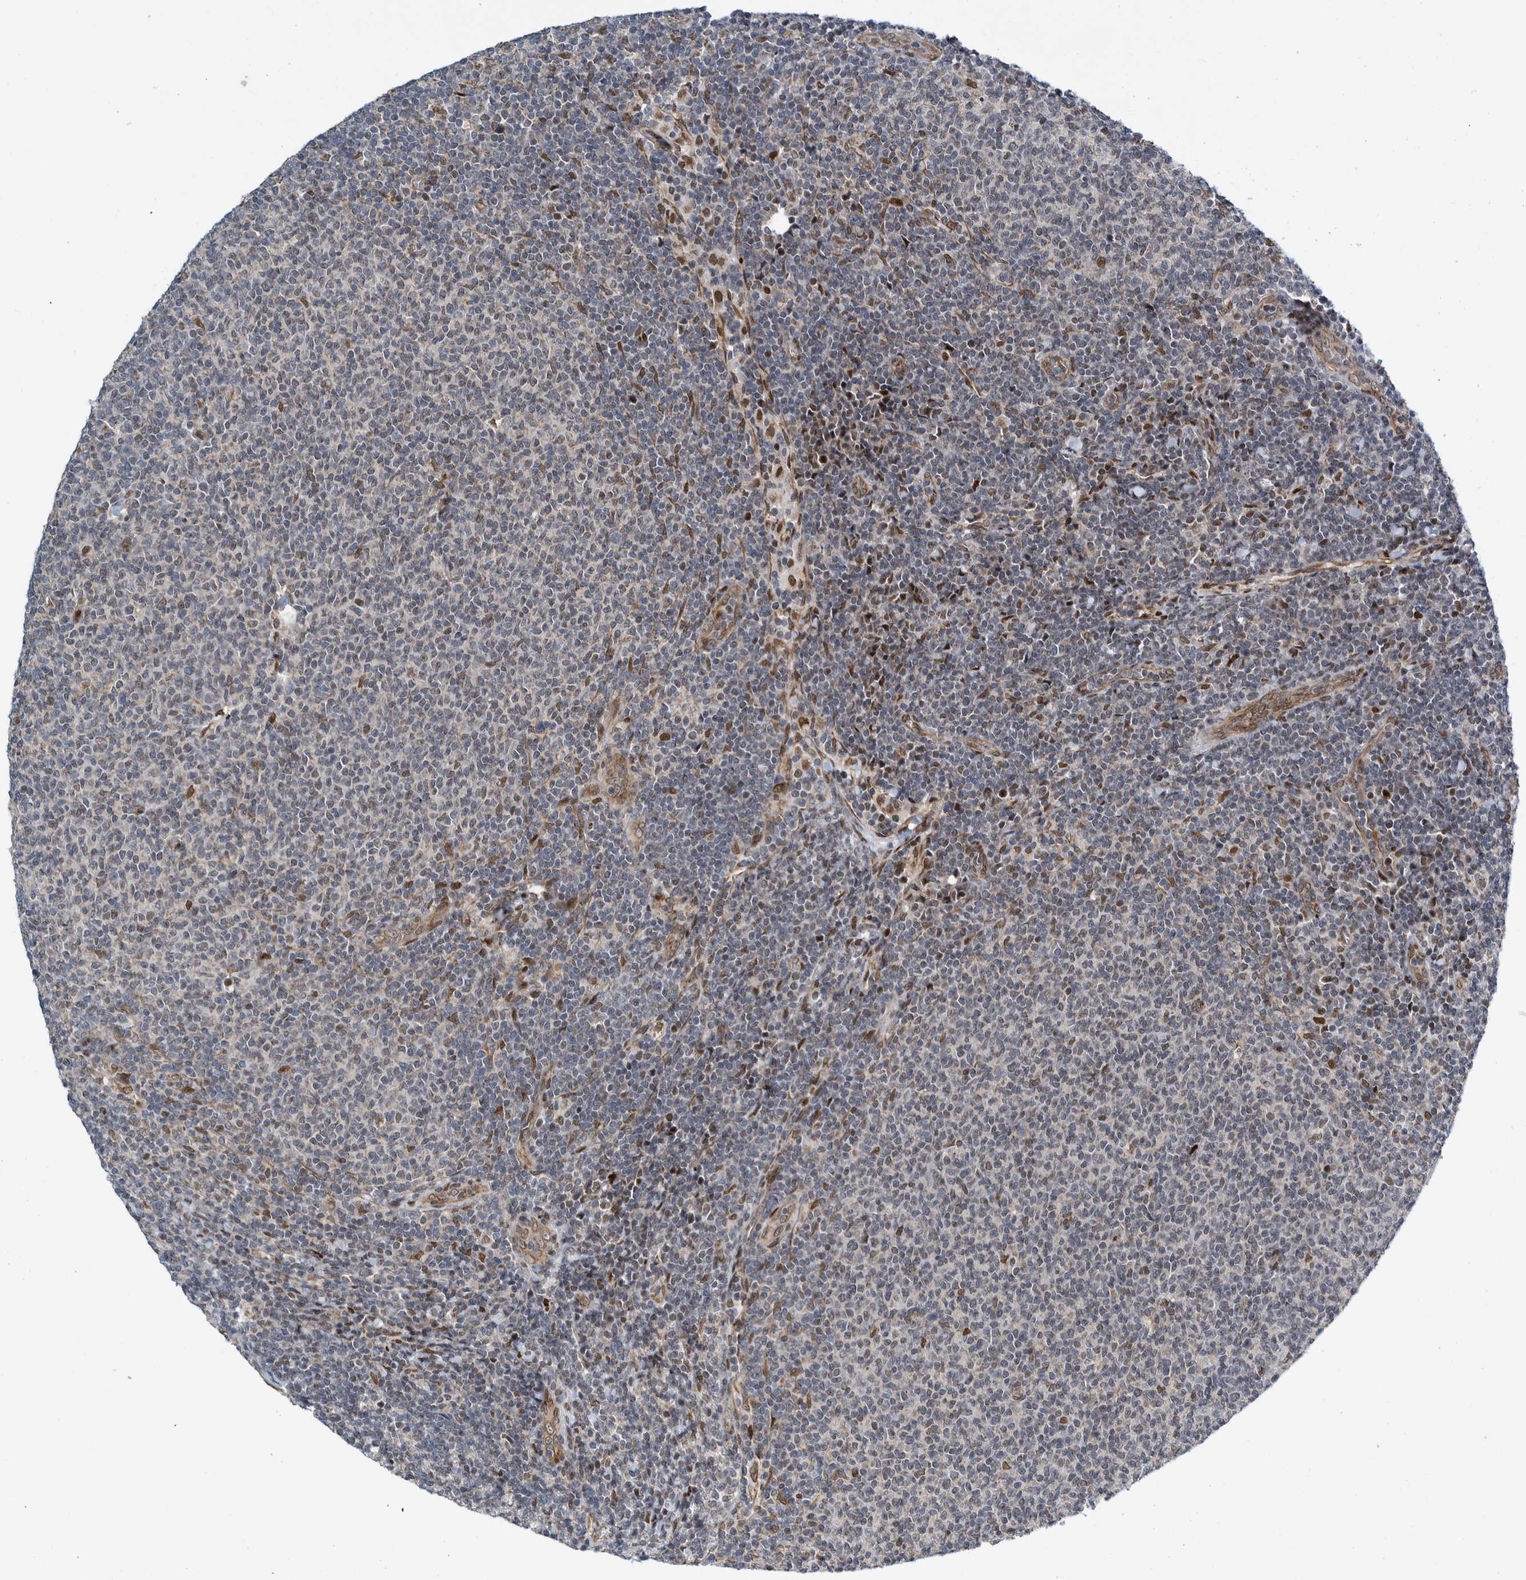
{"staining": {"intensity": "moderate", "quantity": "<25%", "location": "nuclear"}, "tissue": "lymphoma", "cell_type": "Tumor cells", "image_type": "cancer", "snomed": [{"axis": "morphology", "description": "Malignant lymphoma, non-Hodgkin's type, Low grade"}, {"axis": "topography", "description": "Lymph node"}], "caption": "Human lymphoma stained with a protein marker shows moderate staining in tumor cells.", "gene": "CCDC57", "patient": {"sex": "male", "age": 66}}